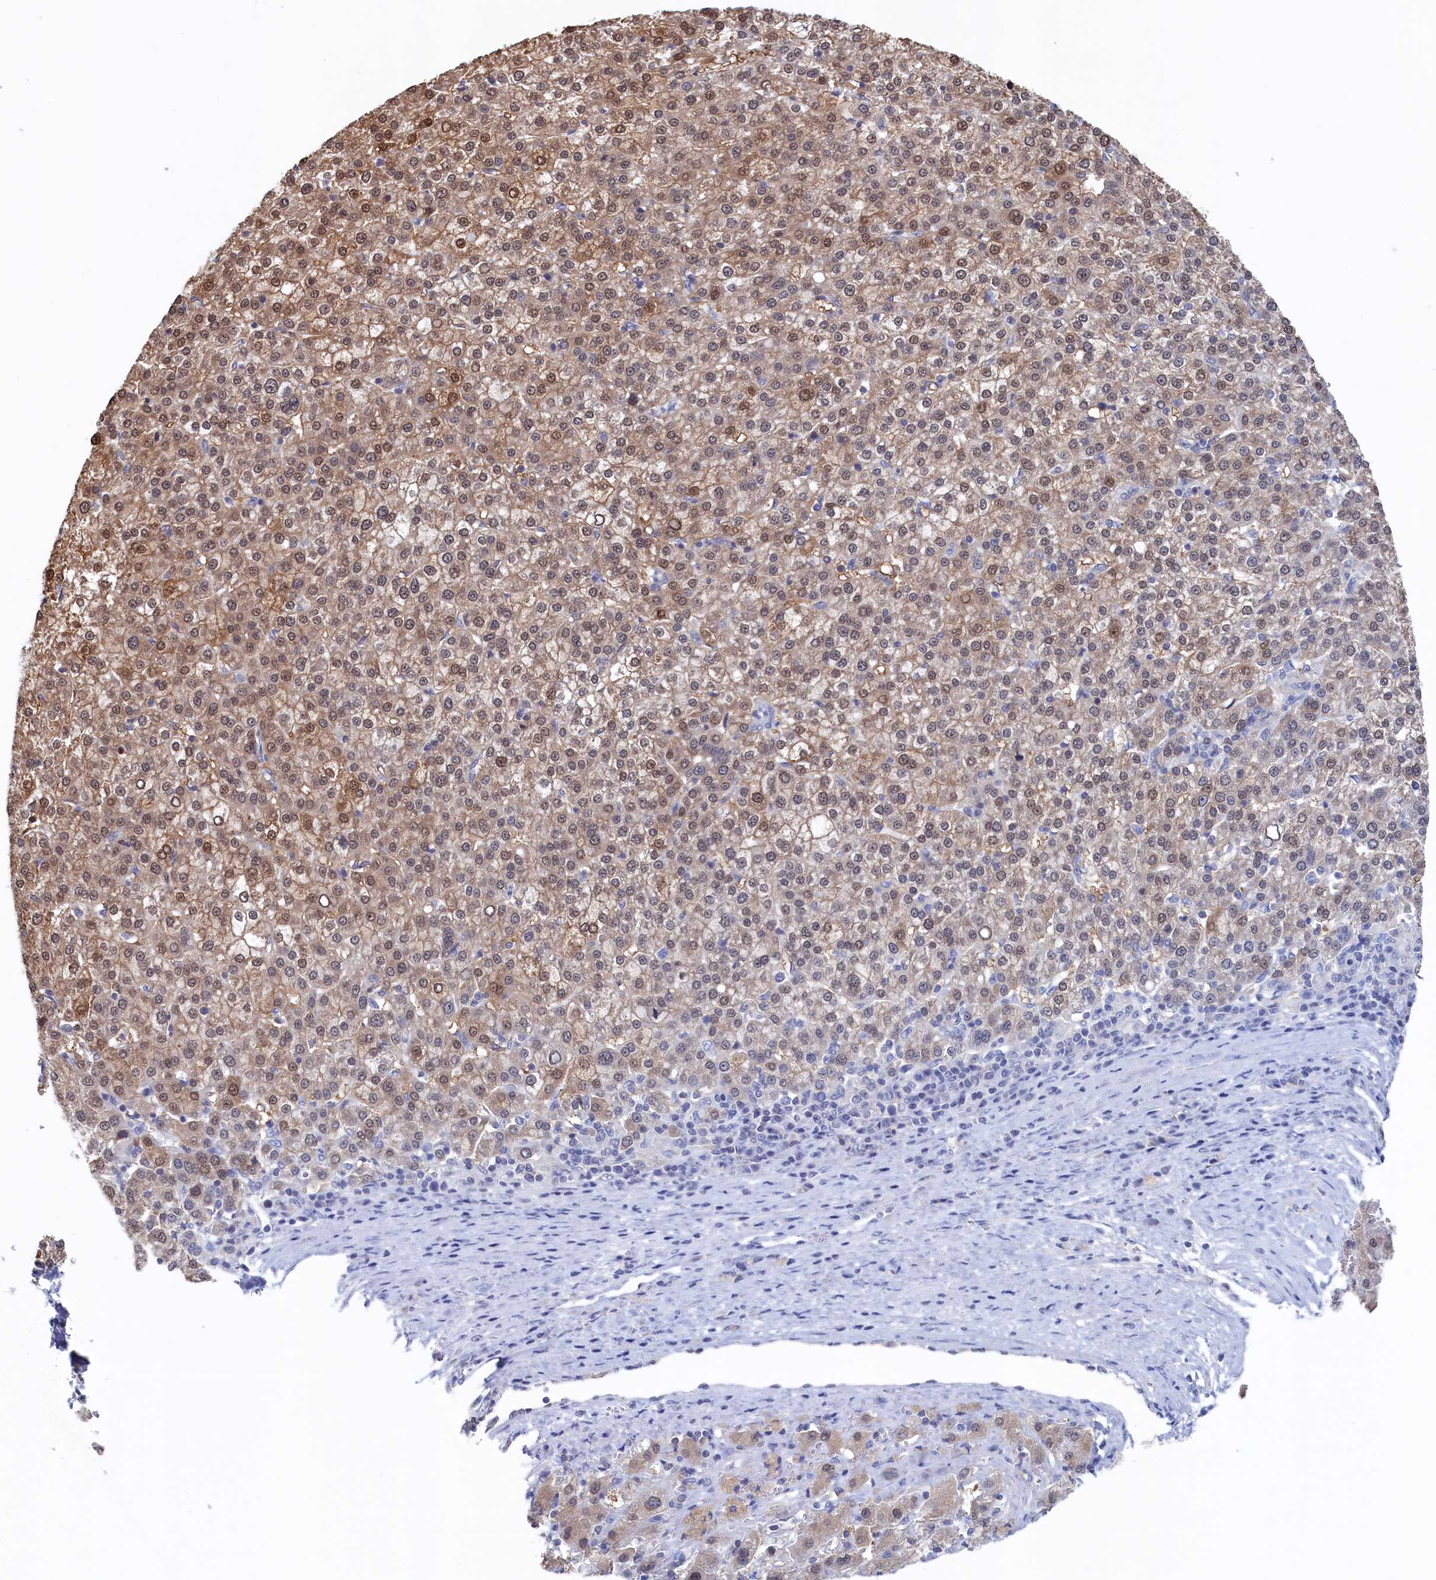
{"staining": {"intensity": "moderate", "quantity": ">75%", "location": "cytoplasmic/membranous,nuclear"}, "tissue": "liver cancer", "cell_type": "Tumor cells", "image_type": "cancer", "snomed": [{"axis": "morphology", "description": "Carcinoma, Hepatocellular, NOS"}, {"axis": "topography", "description": "Liver"}], "caption": "Human hepatocellular carcinoma (liver) stained with a protein marker reveals moderate staining in tumor cells.", "gene": "C11orf54", "patient": {"sex": "female", "age": 58}}